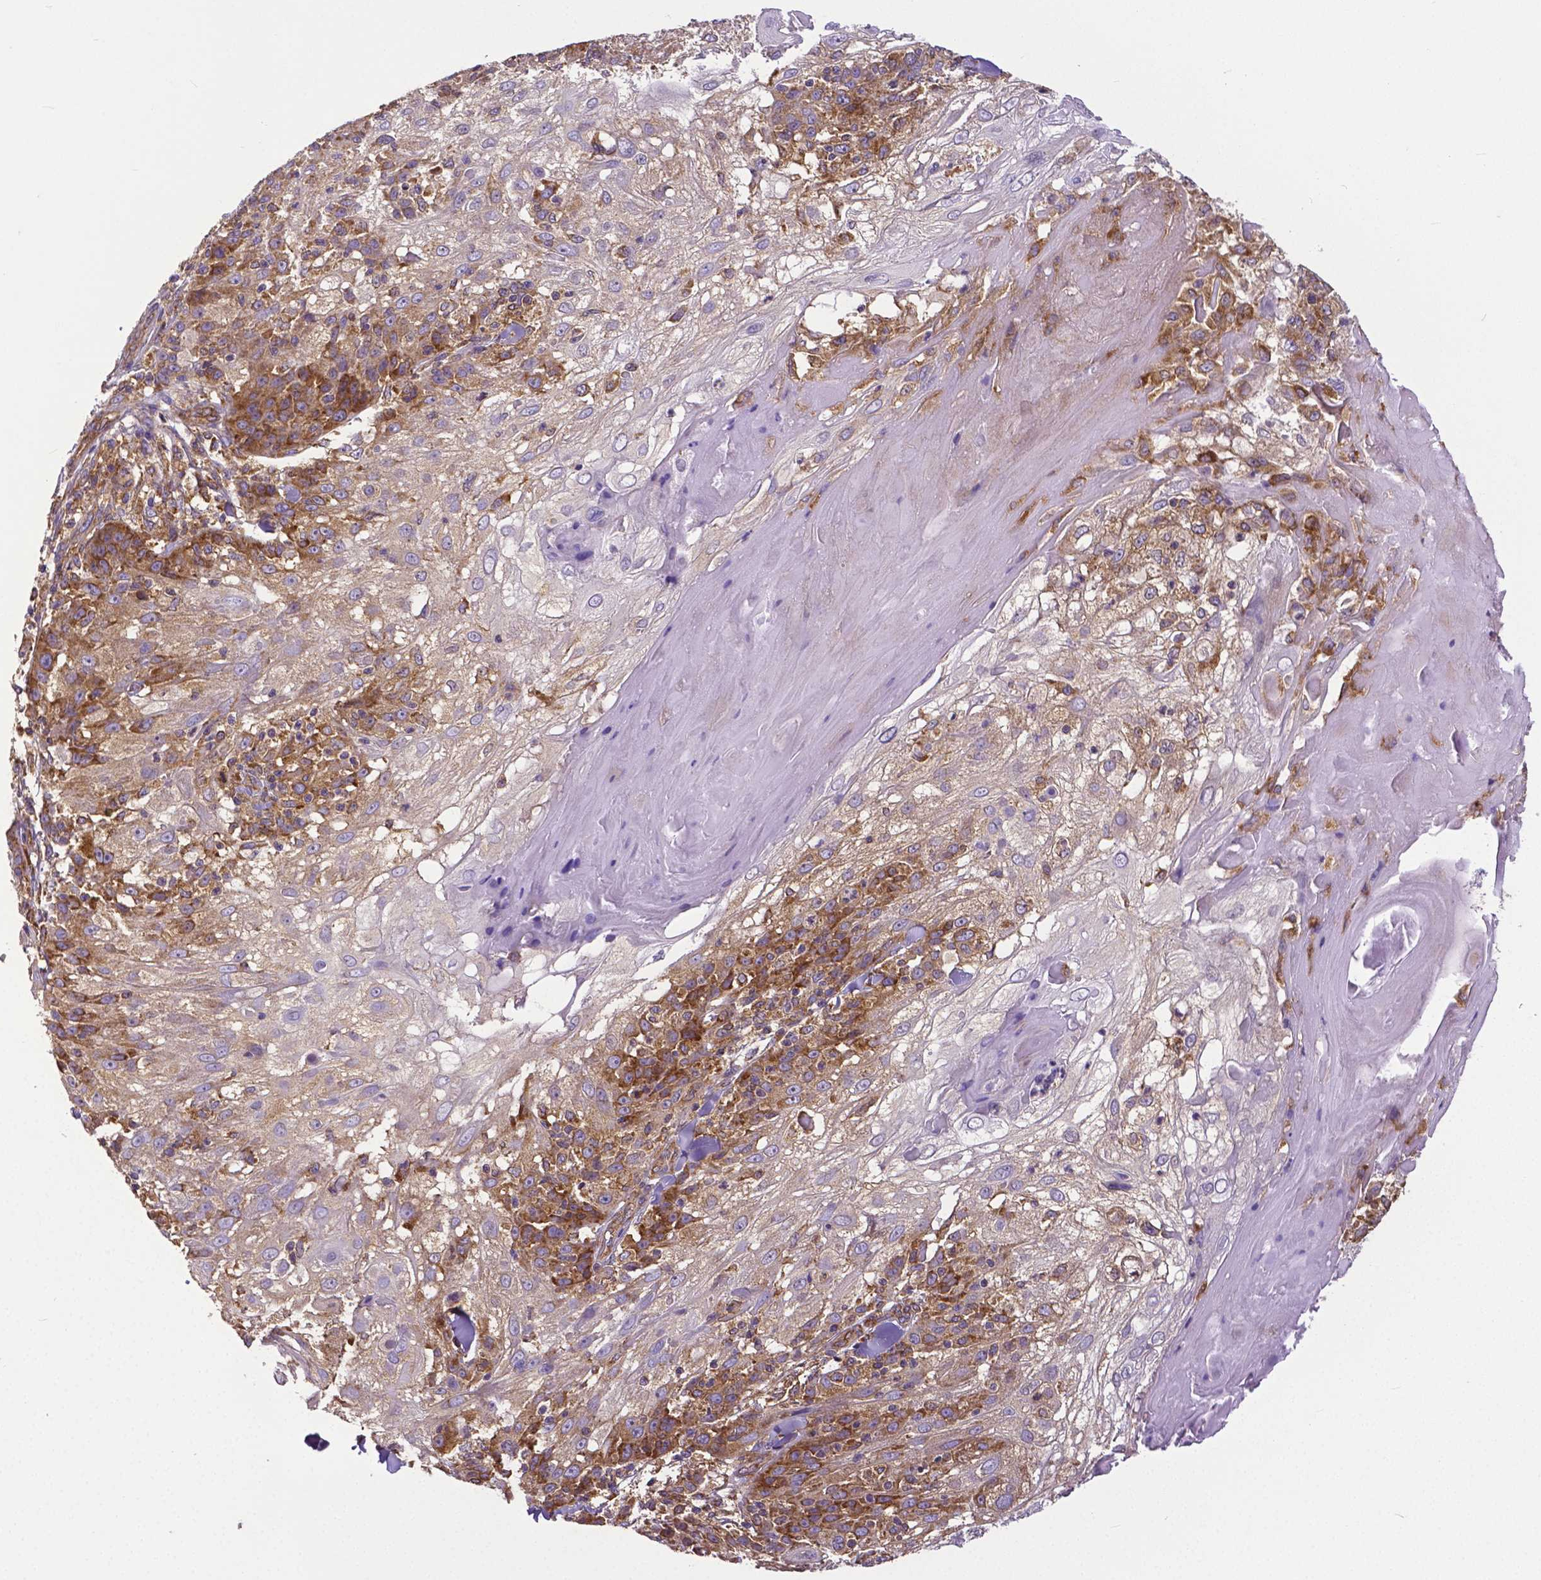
{"staining": {"intensity": "strong", "quantity": "<25%", "location": "cytoplasmic/membranous"}, "tissue": "skin cancer", "cell_type": "Tumor cells", "image_type": "cancer", "snomed": [{"axis": "morphology", "description": "Normal tissue, NOS"}, {"axis": "morphology", "description": "Squamous cell carcinoma, NOS"}, {"axis": "topography", "description": "Skin"}], "caption": "Human skin cancer (squamous cell carcinoma) stained for a protein (brown) shows strong cytoplasmic/membranous positive expression in about <25% of tumor cells.", "gene": "DICER1", "patient": {"sex": "female", "age": 83}}